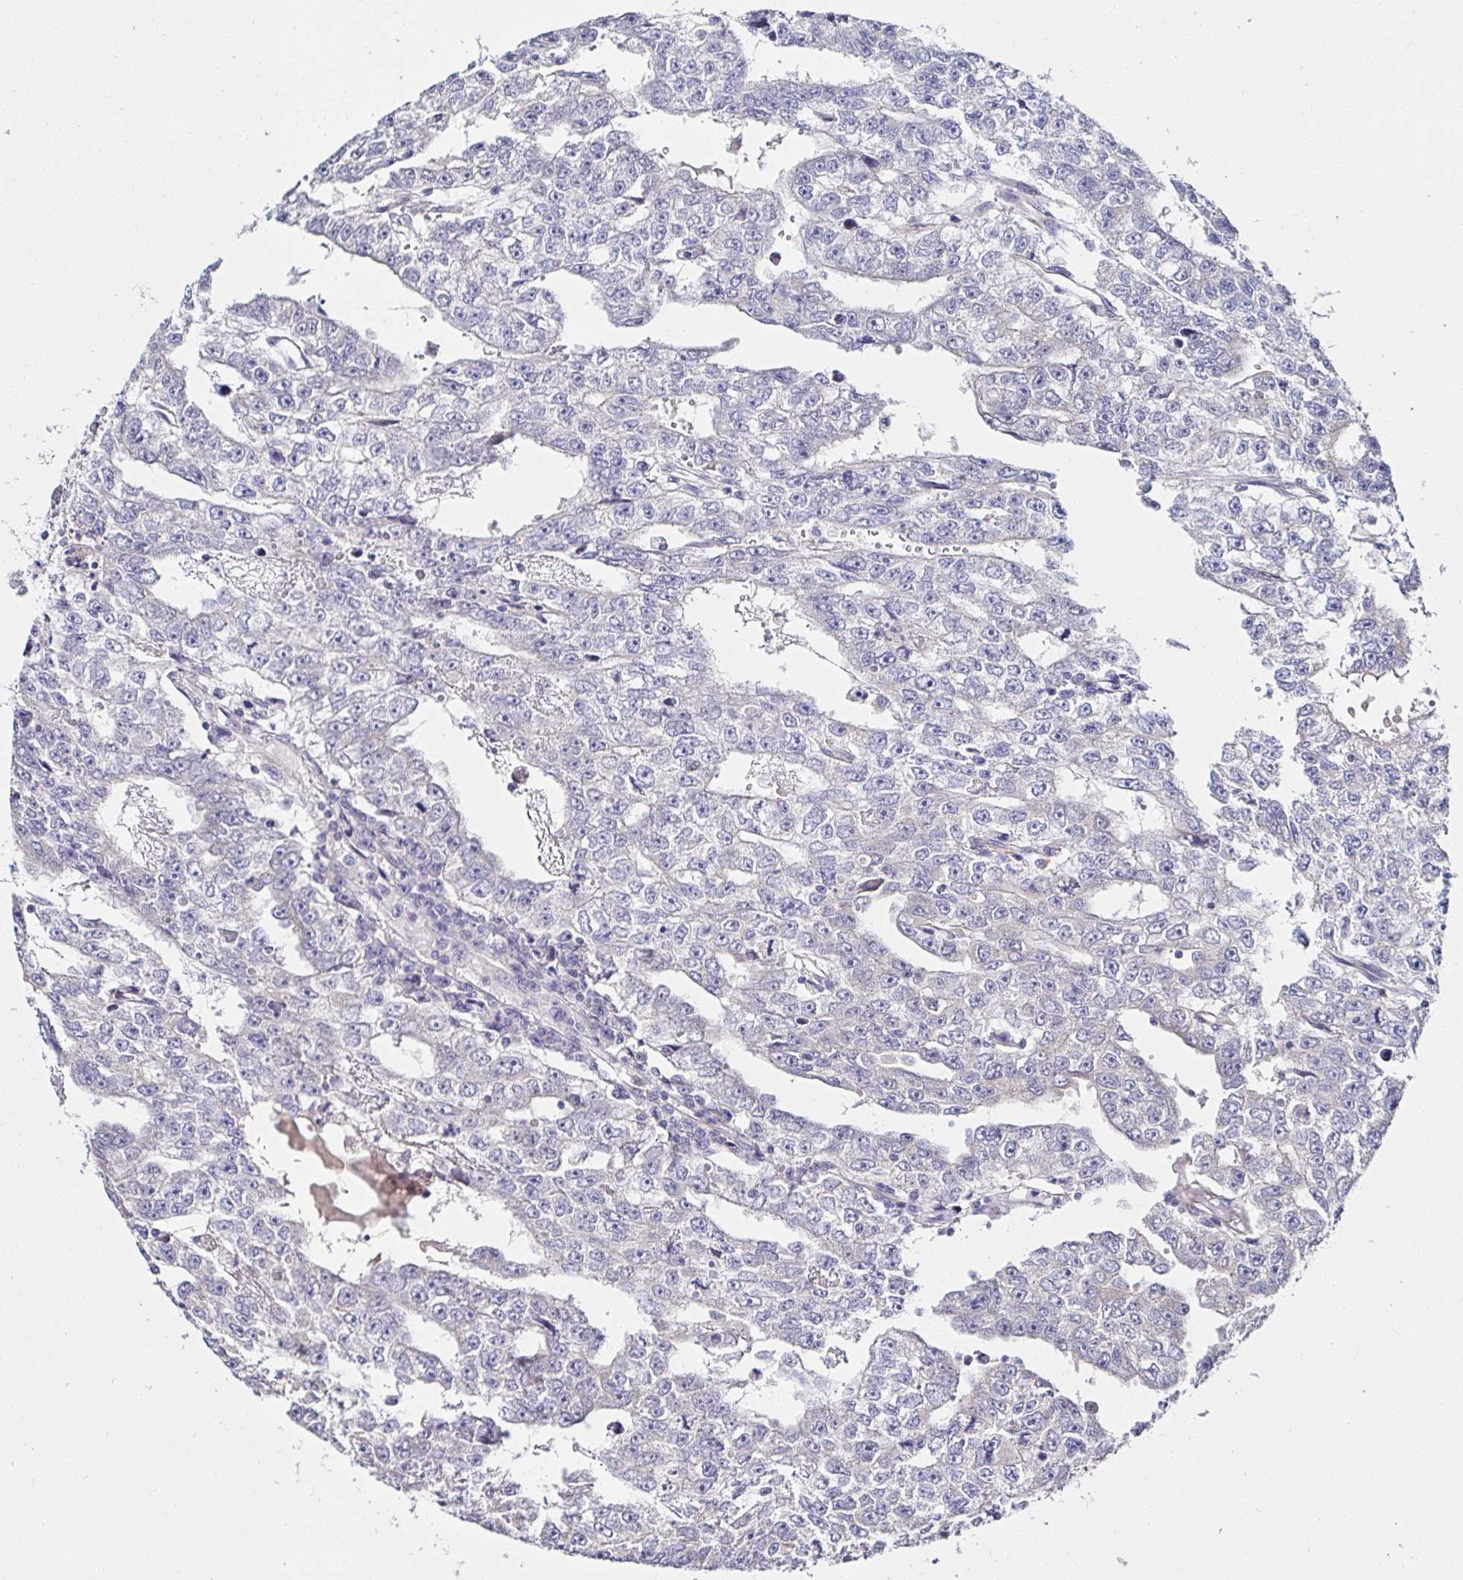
{"staining": {"intensity": "negative", "quantity": "none", "location": "none"}, "tissue": "testis cancer", "cell_type": "Tumor cells", "image_type": "cancer", "snomed": [{"axis": "morphology", "description": "Carcinoma, Embryonal, NOS"}, {"axis": "topography", "description": "Testis"}], "caption": "This is a photomicrograph of IHC staining of testis cancer, which shows no expression in tumor cells.", "gene": "VSIG2", "patient": {"sex": "male", "age": 20}}